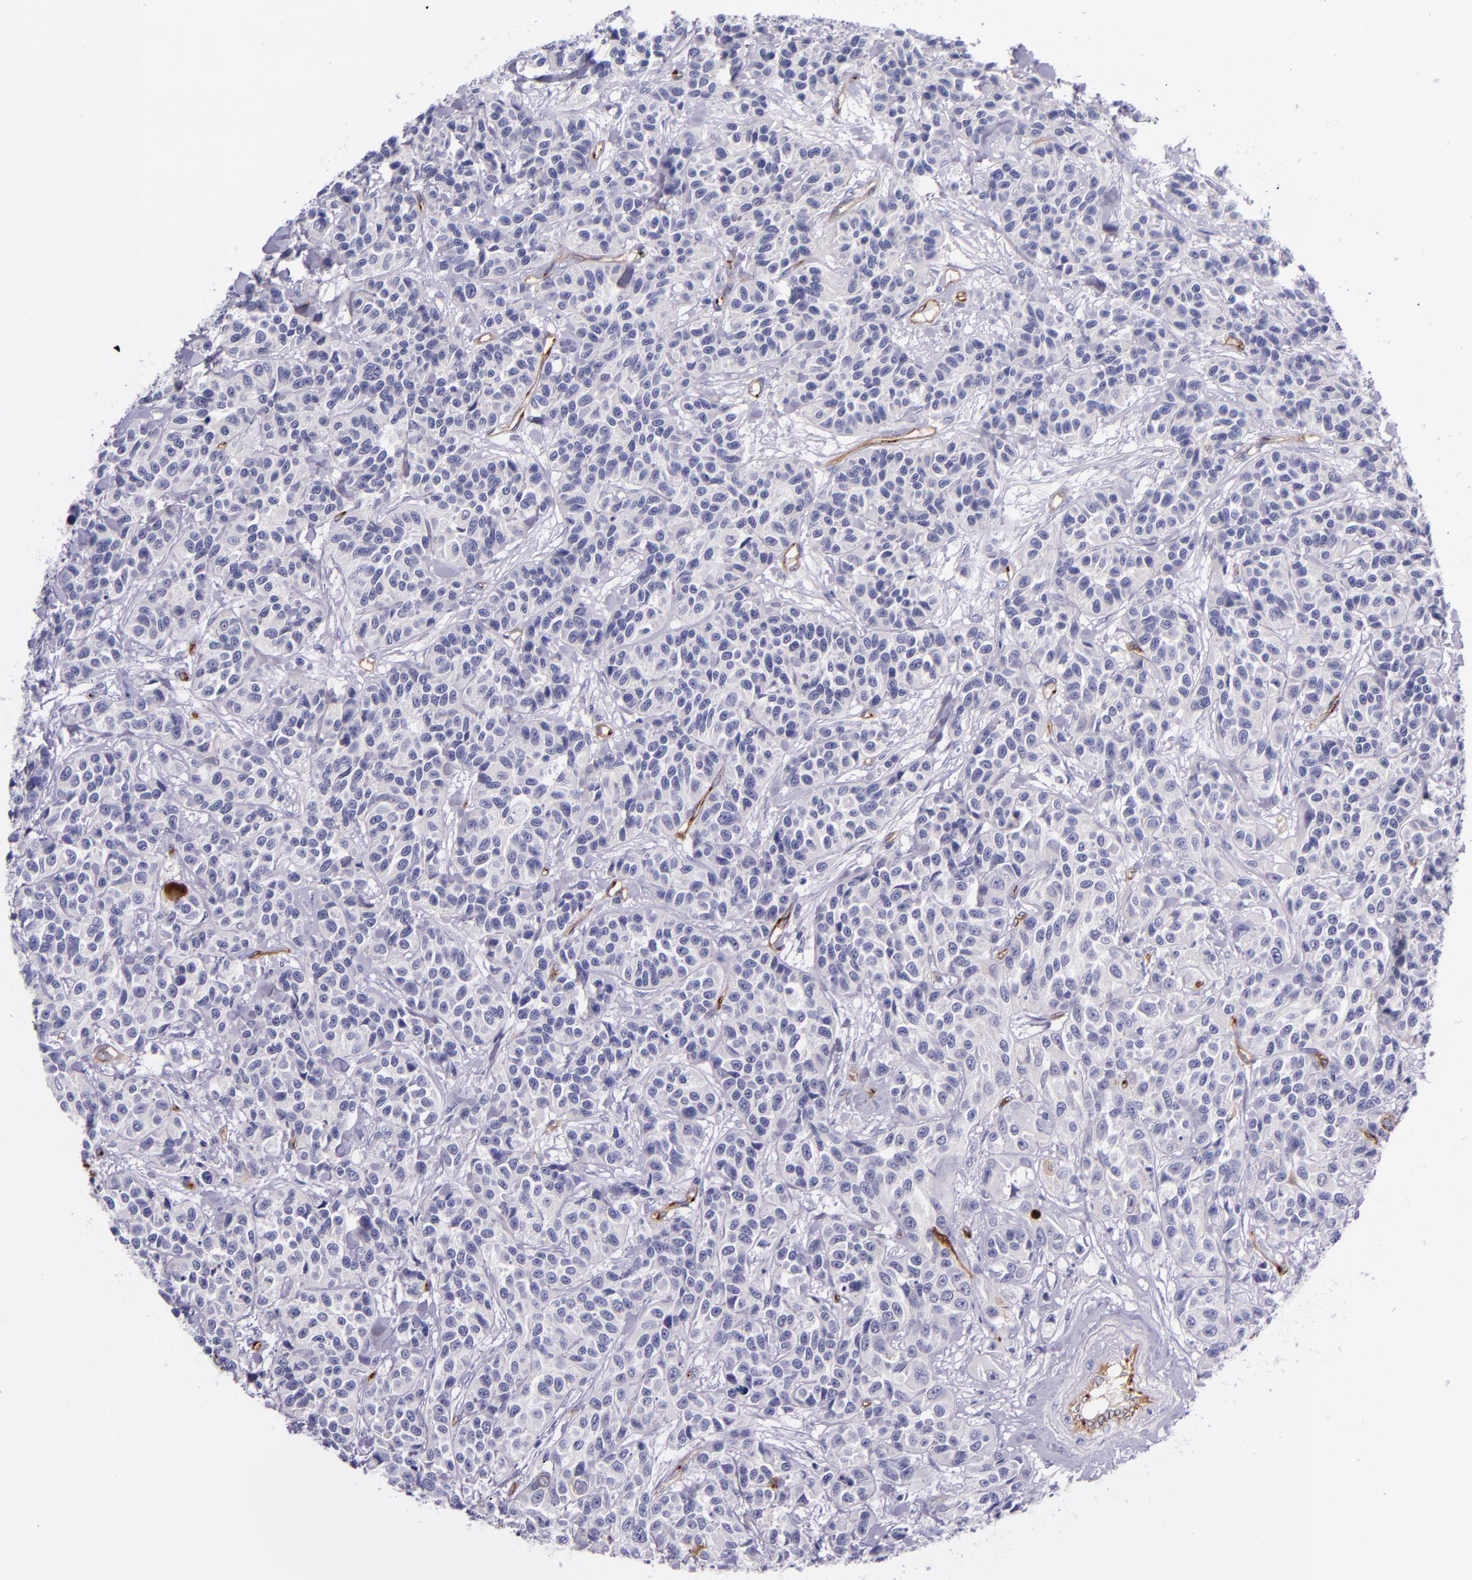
{"staining": {"intensity": "negative", "quantity": "none", "location": "none"}, "tissue": "urothelial cancer", "cell_type": "Tumor cells", "image_type": "cancer", "snomed": [{"axis": "morphology", "description": "Urothelial carcinoma, High grade"}, {"axis": "topography", "description": "Urinary bladder"}], "caption": "Urothelial cancer was stained to show a protein in brown. There is no significant positivity in tumor cells. (Brightfield microscopy of DAB (3,3'-diaminobenzidine) immunohistochemistry at high magnification).", "gene": "NOS3", "patient": {"sex": "female", "age": 81}}